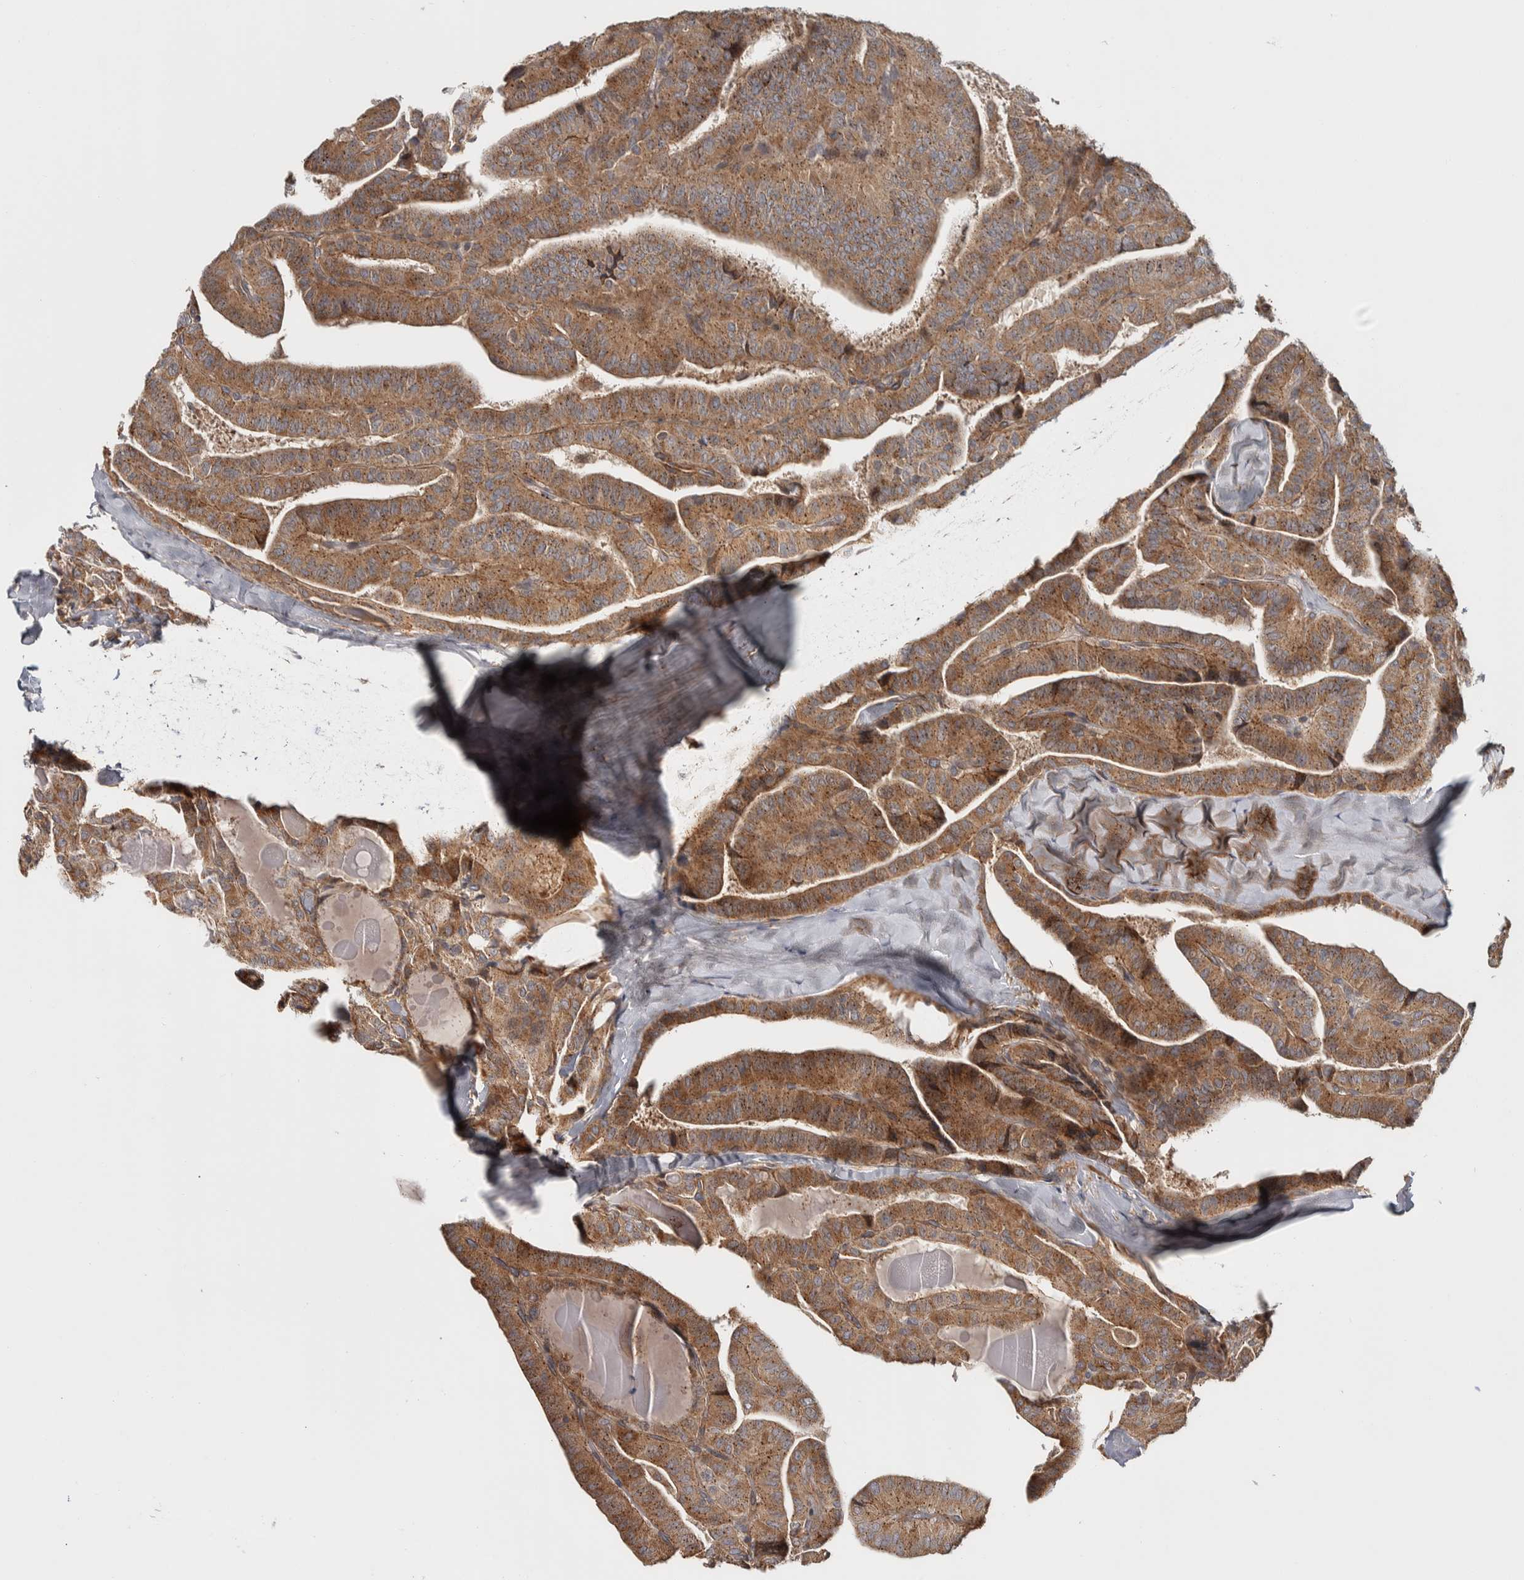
{"staining": {"intensity": "moderate", "quantity": ">75%", "location": "cytoplasmic/membranous"}, "tissue": "thyroid cancer", "cell_type": "Tumor cells", "image_type": "cancer", "snomed": [{"axis": "morphology", "description": "Papillary adenocarcinoma, NOS"}, {"axis": "topography", "description": "Thyroid gland"}], "caption": "Tumor cells show medium levels of moderate cytoplasmic/membranous positivity in approximately >75% of cells in human thyroid papillary adenocarcinoma.", "gene": "CHMP4C", "patient": {"sex": "male", "age": 77}}